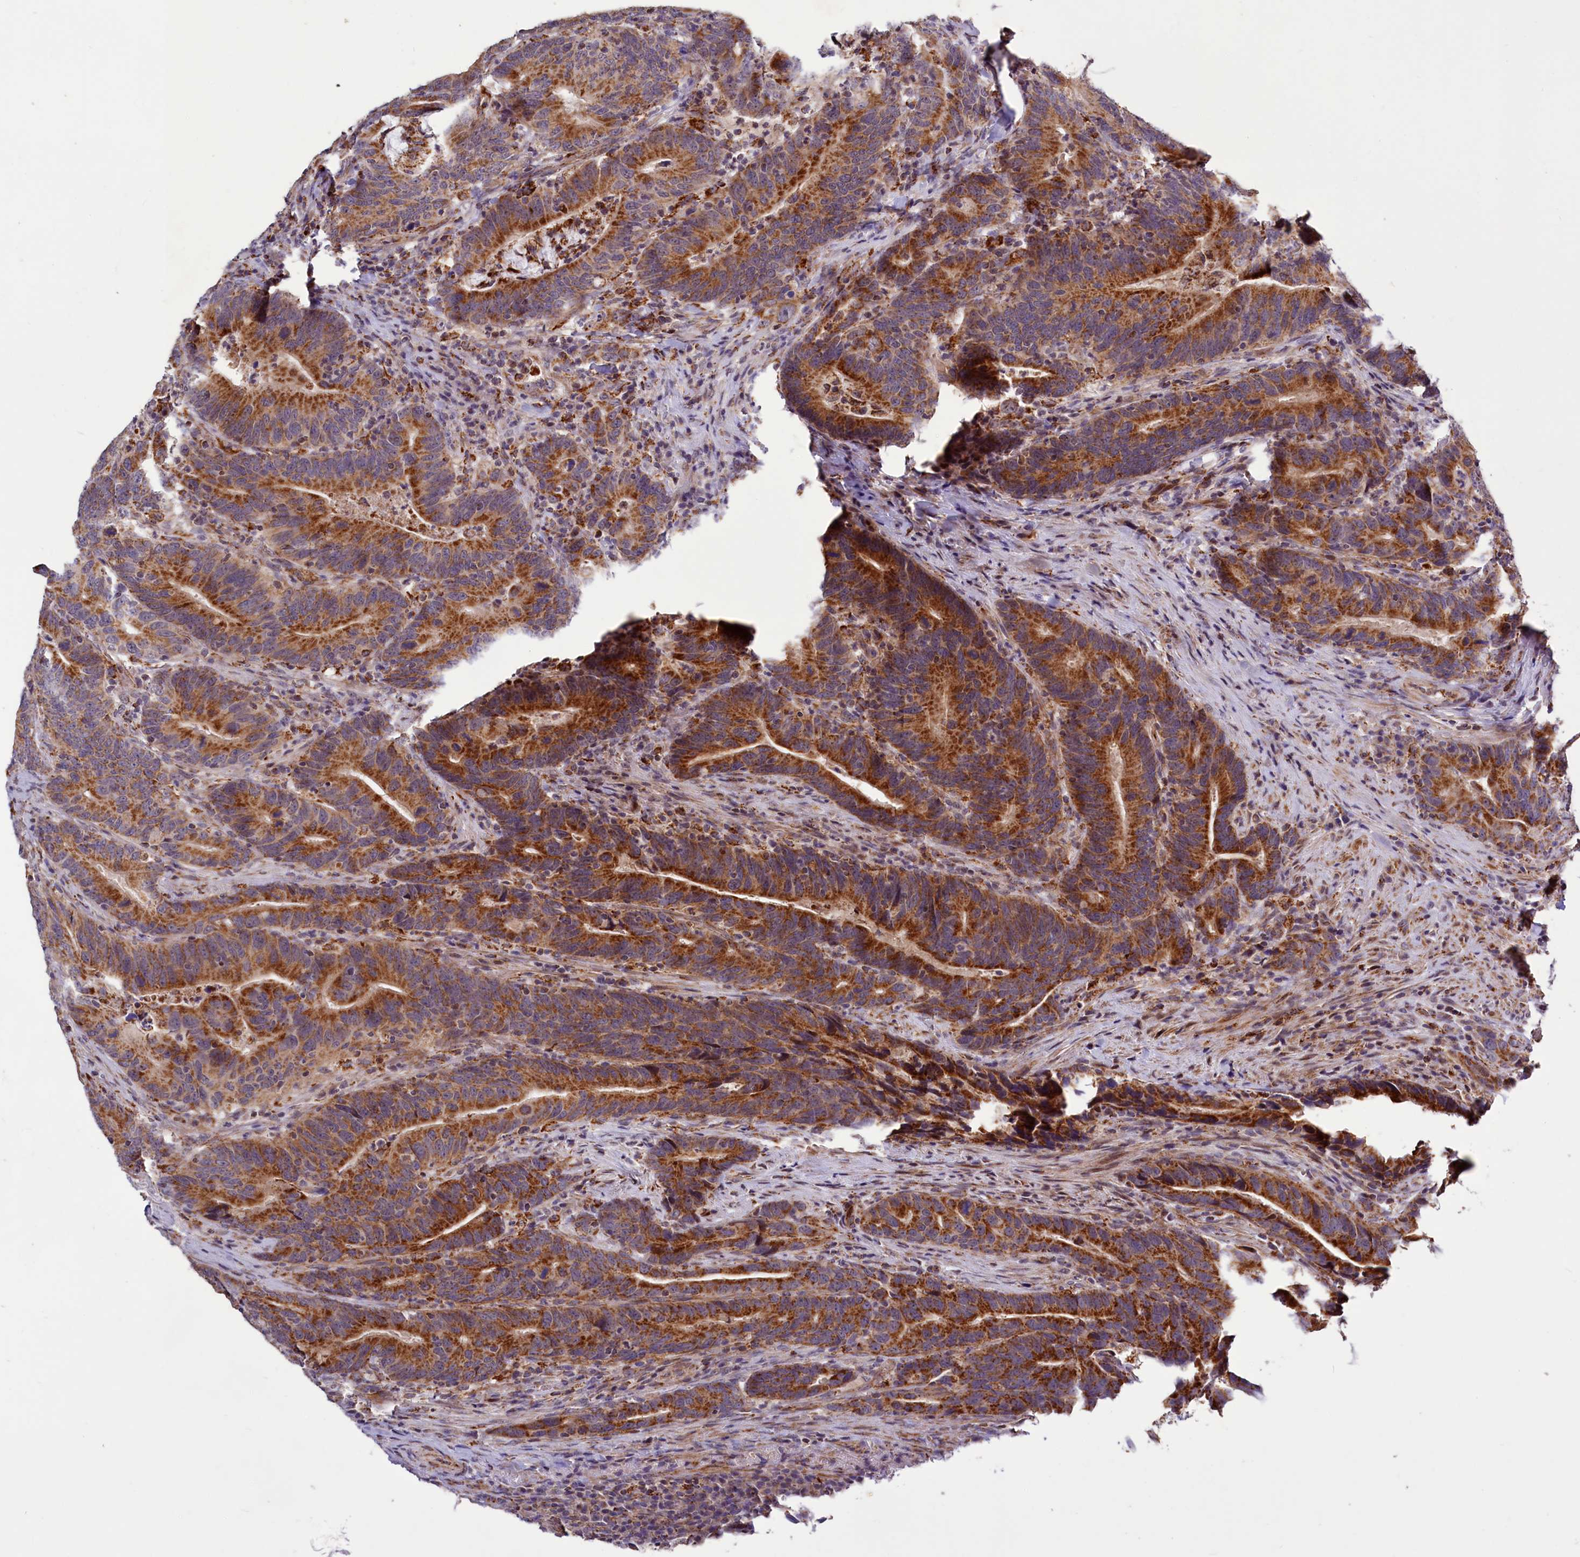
{"staining": {"intensity": "strong", "quantity": ">75%", "location": "cytoplasmic/membranous"}, "tissue": "colorectal cancer", "cell_type": "Tumor cells", "image_type": "cancer", "snomed": [{"axis": "morphology", "description": "Adenocarcinoma, NOS"}, {"axis": "topography", "description": "Colon"}], "caption": "Human adenocarcinoma (colorectal) stained with a brown dye reveals strong cytoplasmic/membranous positive staining in approximately >75% of tumor cells.", "gene": "DYNC2H1", "patient": {"sex": "female", "age": 66}}